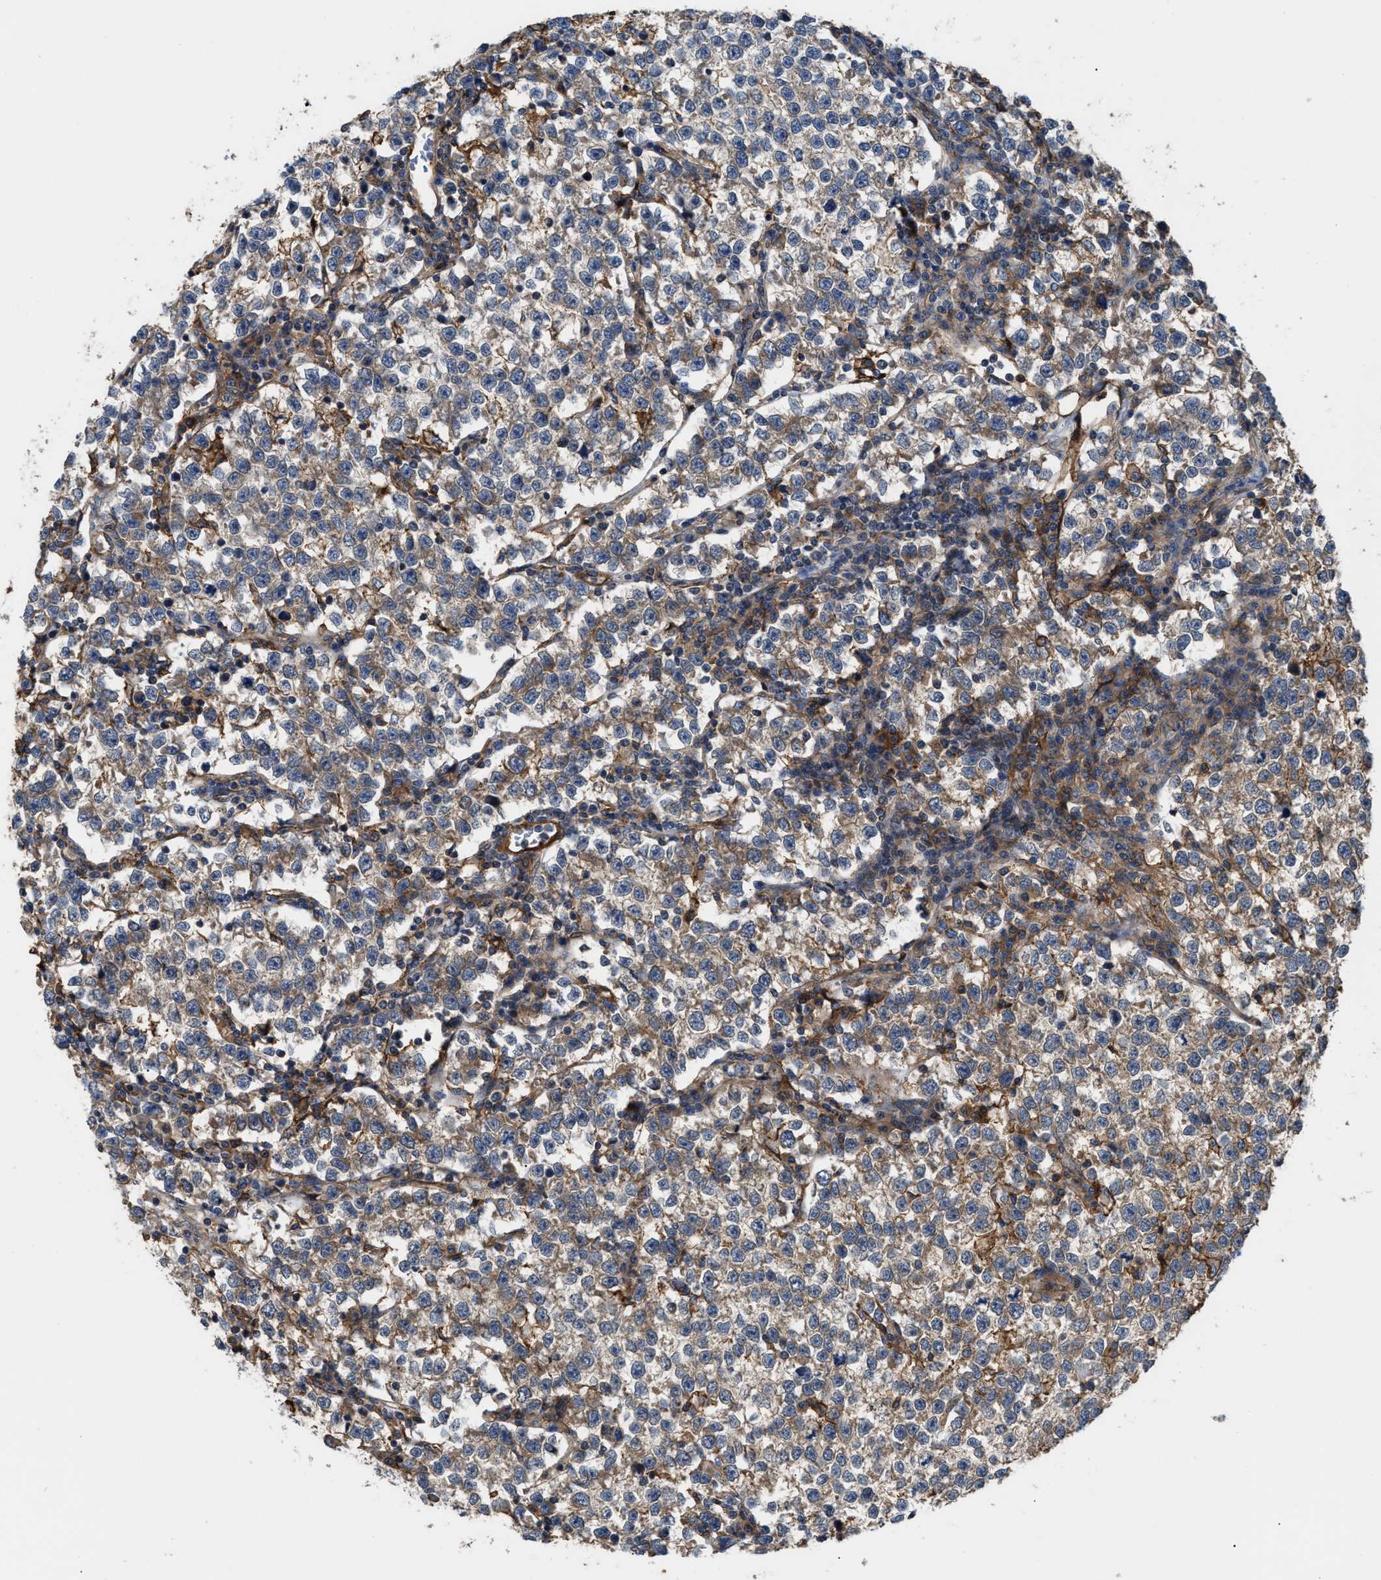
{"staining": {"intensity": "weak", "quantity": "25%-75%", "location": "cytoplasmic/membranous"}, "tissue": "testis cancer", "cell_type": "Tumor cells", "image_type": "cancer", "snomed": [{"axis": "morphology", "description": "Normal tissue, NOS"}, {"axis": "morphology", "description": "Seminoma, NOS"}, {"axis": "topography", "description": "Testis"}], "caption": "Weak cytoplasmic/membranous positivity is identified in about 25%-75% of tumor cells in testis cancer (seminoma).", "gene": "DDHD2", "patient": {"sex": "male", "age": 43}}